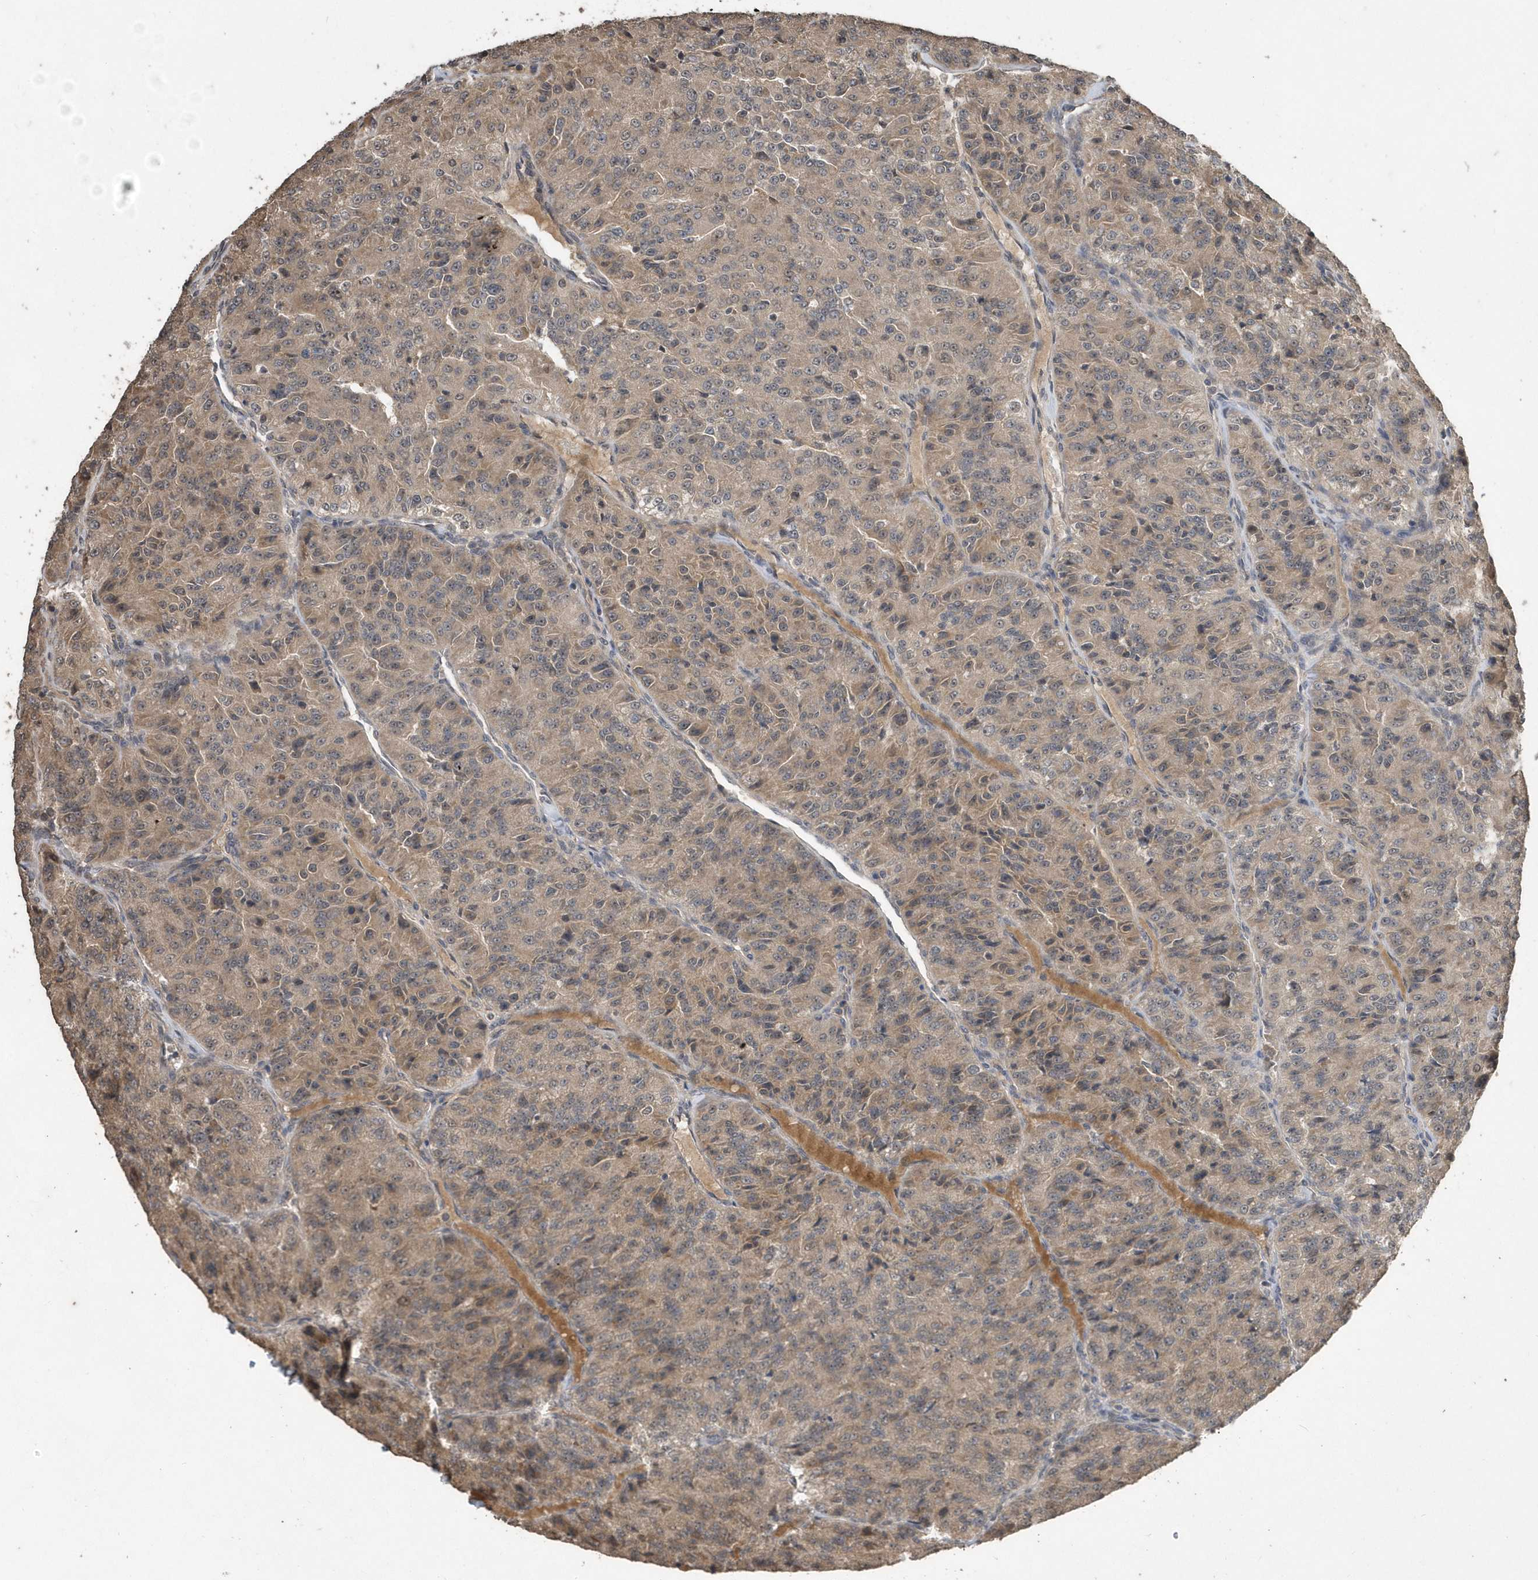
{"staining": {"intensity": "weak", "quantity": "25%-75%", "location": "cytoplasmic/membranous"}, "tissue": "renal cancer", "cell_type": "Tumor cells", "image_type": "cancer", "snomed": [{"axis": "morphology", "description": "Adenocarcinoma, NOS"}, {"axis": "topography", "description": "Kidney"}], "caption": "DAB immunohistochemical staining of human renal cancer (adenocarcinoma) demonstrates weak cytoplasmic/membranous protein positivity in approximately 25%-75% of tumor cells.", "gene": "WASHC5", "patient": {"sex": "female", "age": 63}}